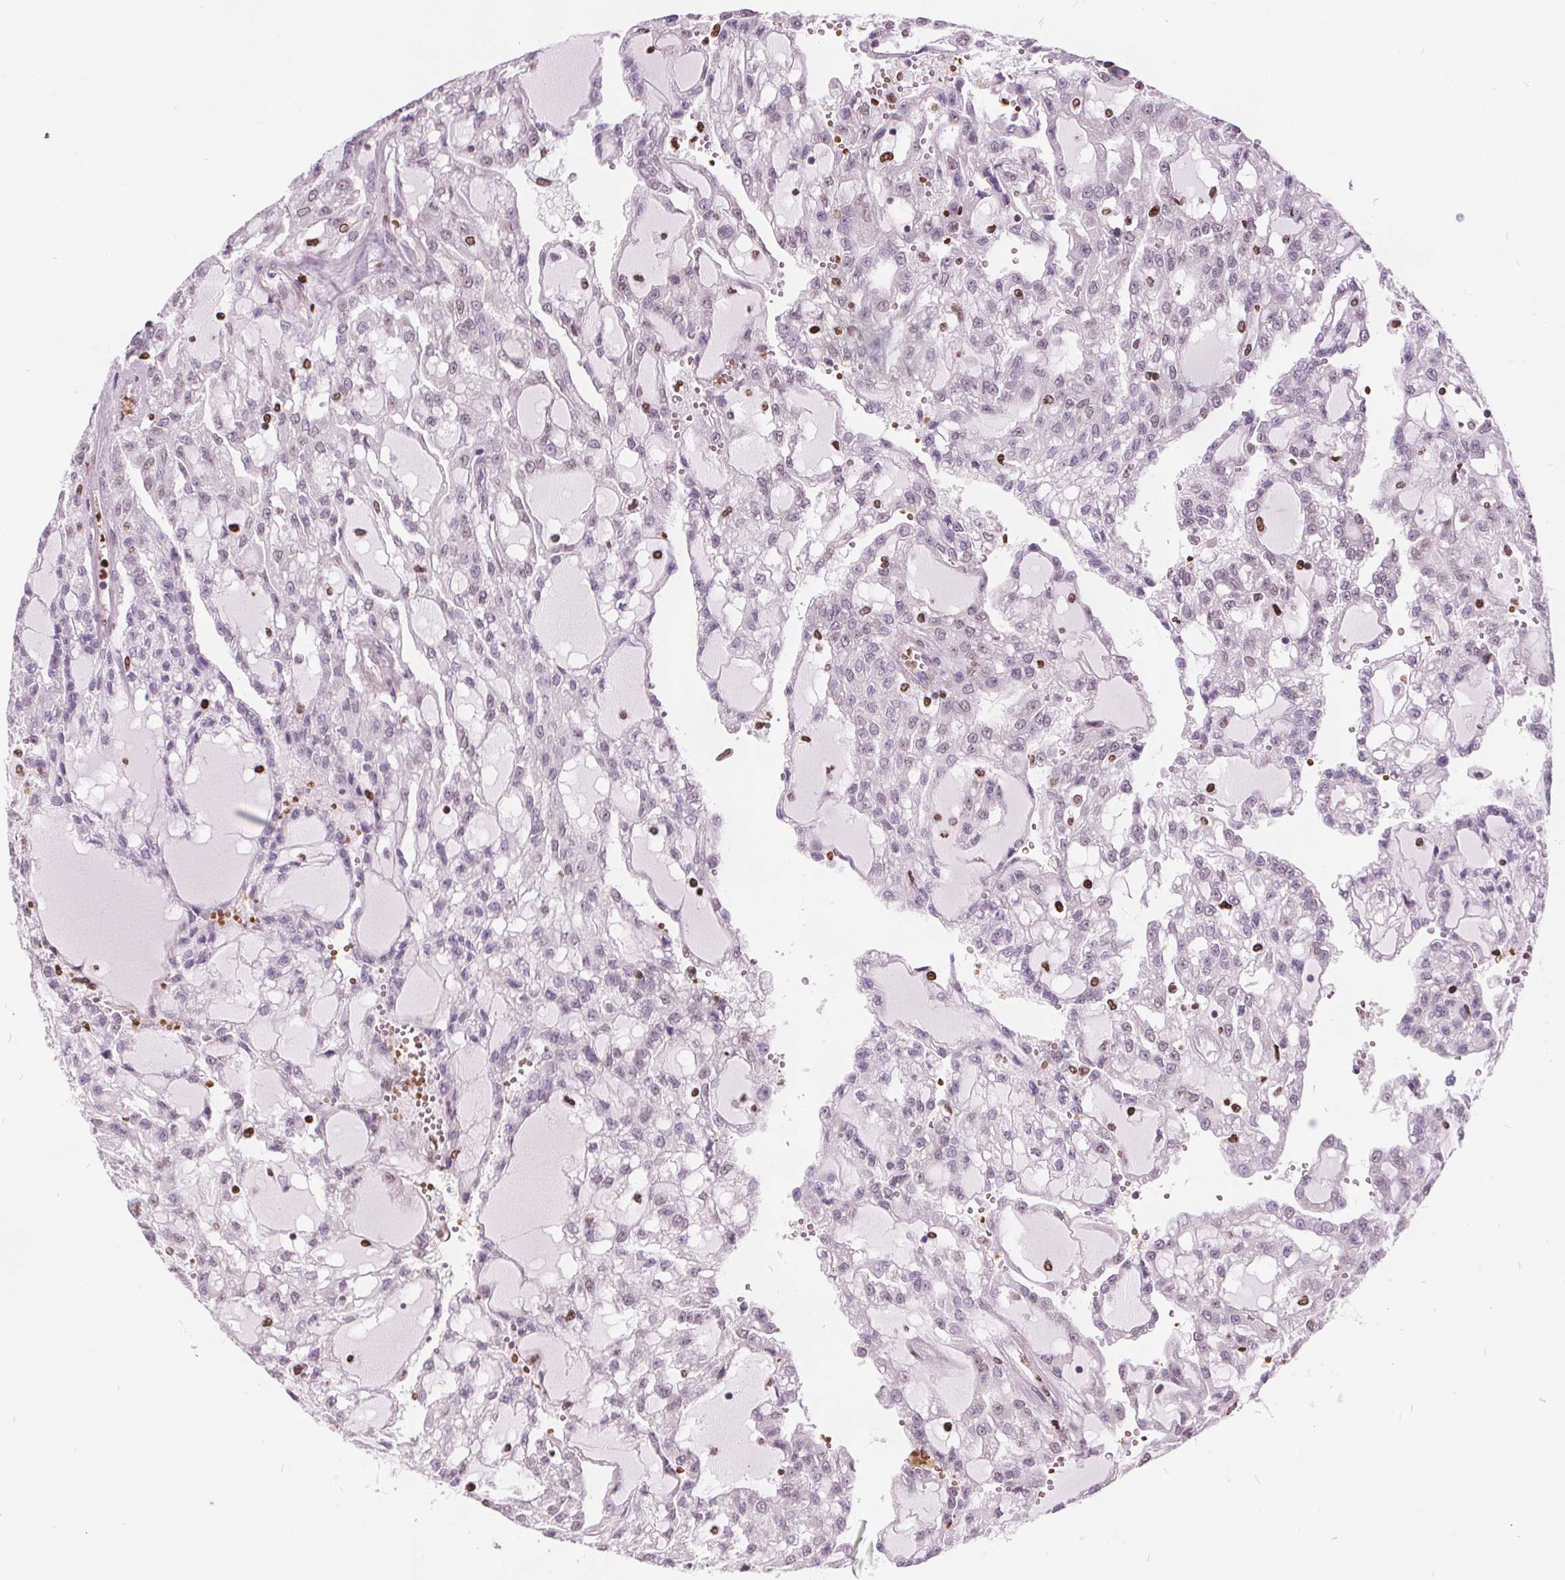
{"staining": {"intensity": "negative", "quantity": "none", "location": "none"}, "tissue": "renal cancer", "cell_type": "Tumor cells", "image_type": "cancer", "snomed": [{"axis": "morphology", "description": "Adenocarcinoma, NOS"}, {"axis": "topography", "description": "Kidney"}], "caption": "An image of renal cancer stained for a protein displays no brown staining in tumor cells.", "gene": "ISLR2", "patient": {"sex": "male", "age": 63}}